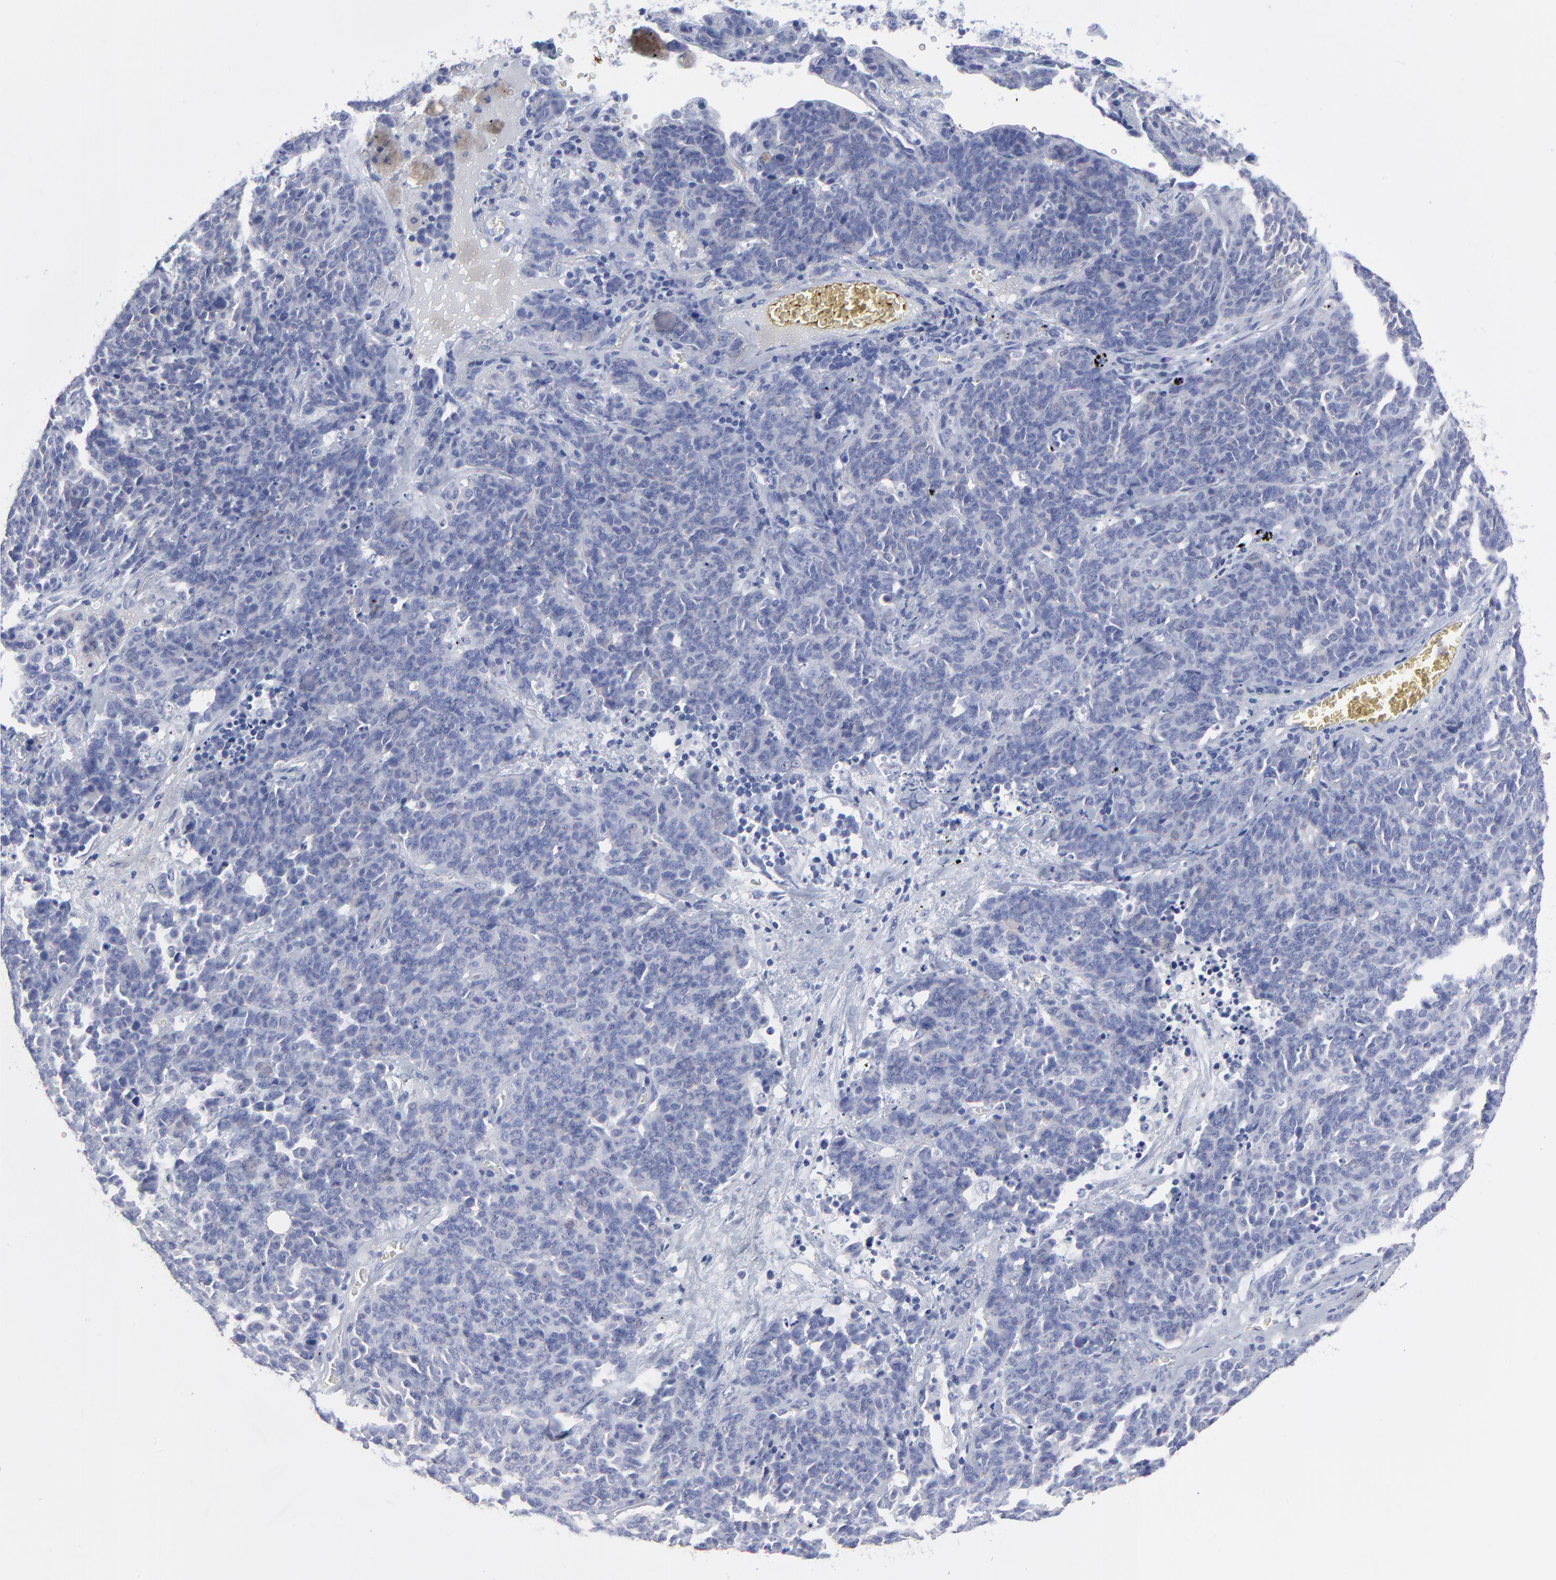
{"staining": {"intensity": "negative", "quantity": "none", "location": "none"}, "tissue": "lung cancer", "cell_type": "Tumor cells", "image_type": "cancer", "snomed": [{"axis": "morphology", "description": "Neoplasm, malignant, NOS"}, {"axis": "topography", "description": "Lung"}], "caption": "Immunohistochemistry (IHC) photomicrograph of neoplastic tissue: neoplasm (malignant) (lung) stained with DAB demonstrates no significant protein expression in tumor cells.", "gene": "CNTN3", "patient": {"sex": "female", "age": 58}}